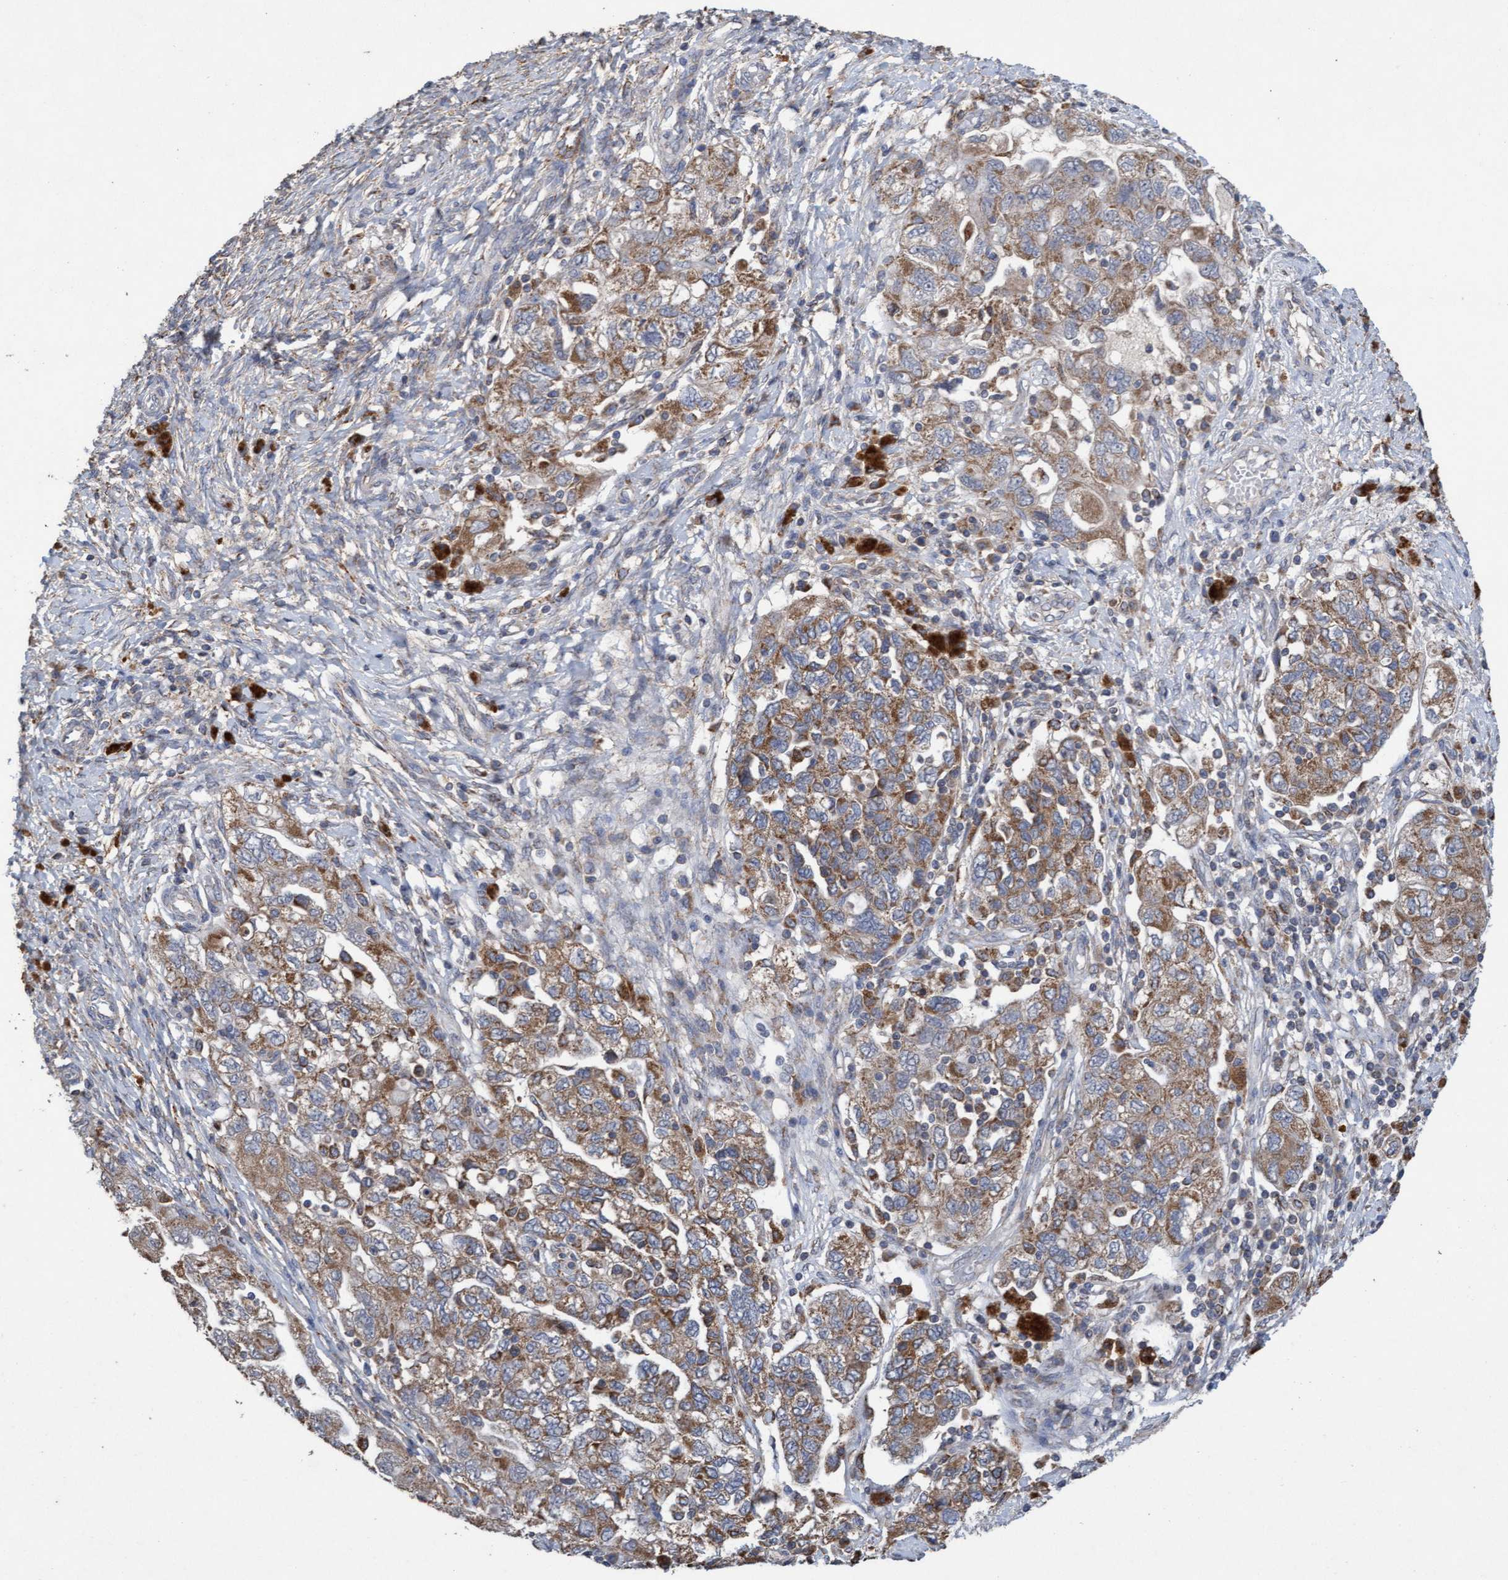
{"staining": {"intensity": "moderate", "quantity": ">75%", "location": "cytoplasmic/membranous"}, "tissue": "ovarian cancer", "cell_type": "Tumor cells", "image_type": "cancer", "snomed": [{"axis": "morphology", "description": "Carcinoma, NOS"}, {"axis": "morphology", "description": "Cystadenocarcinoma, serous, NOS"}, {"axis": "topography", "description": "Ovary"}], "caption": "A medium amount of moderate cytoplasmic/membranous positivity is identified in about >75% of tumor cells in ovarian serous cystadenocarcinoma tissue.", "gene": "ATPAF2", "patient": {"sex": "female", "age": 69}}